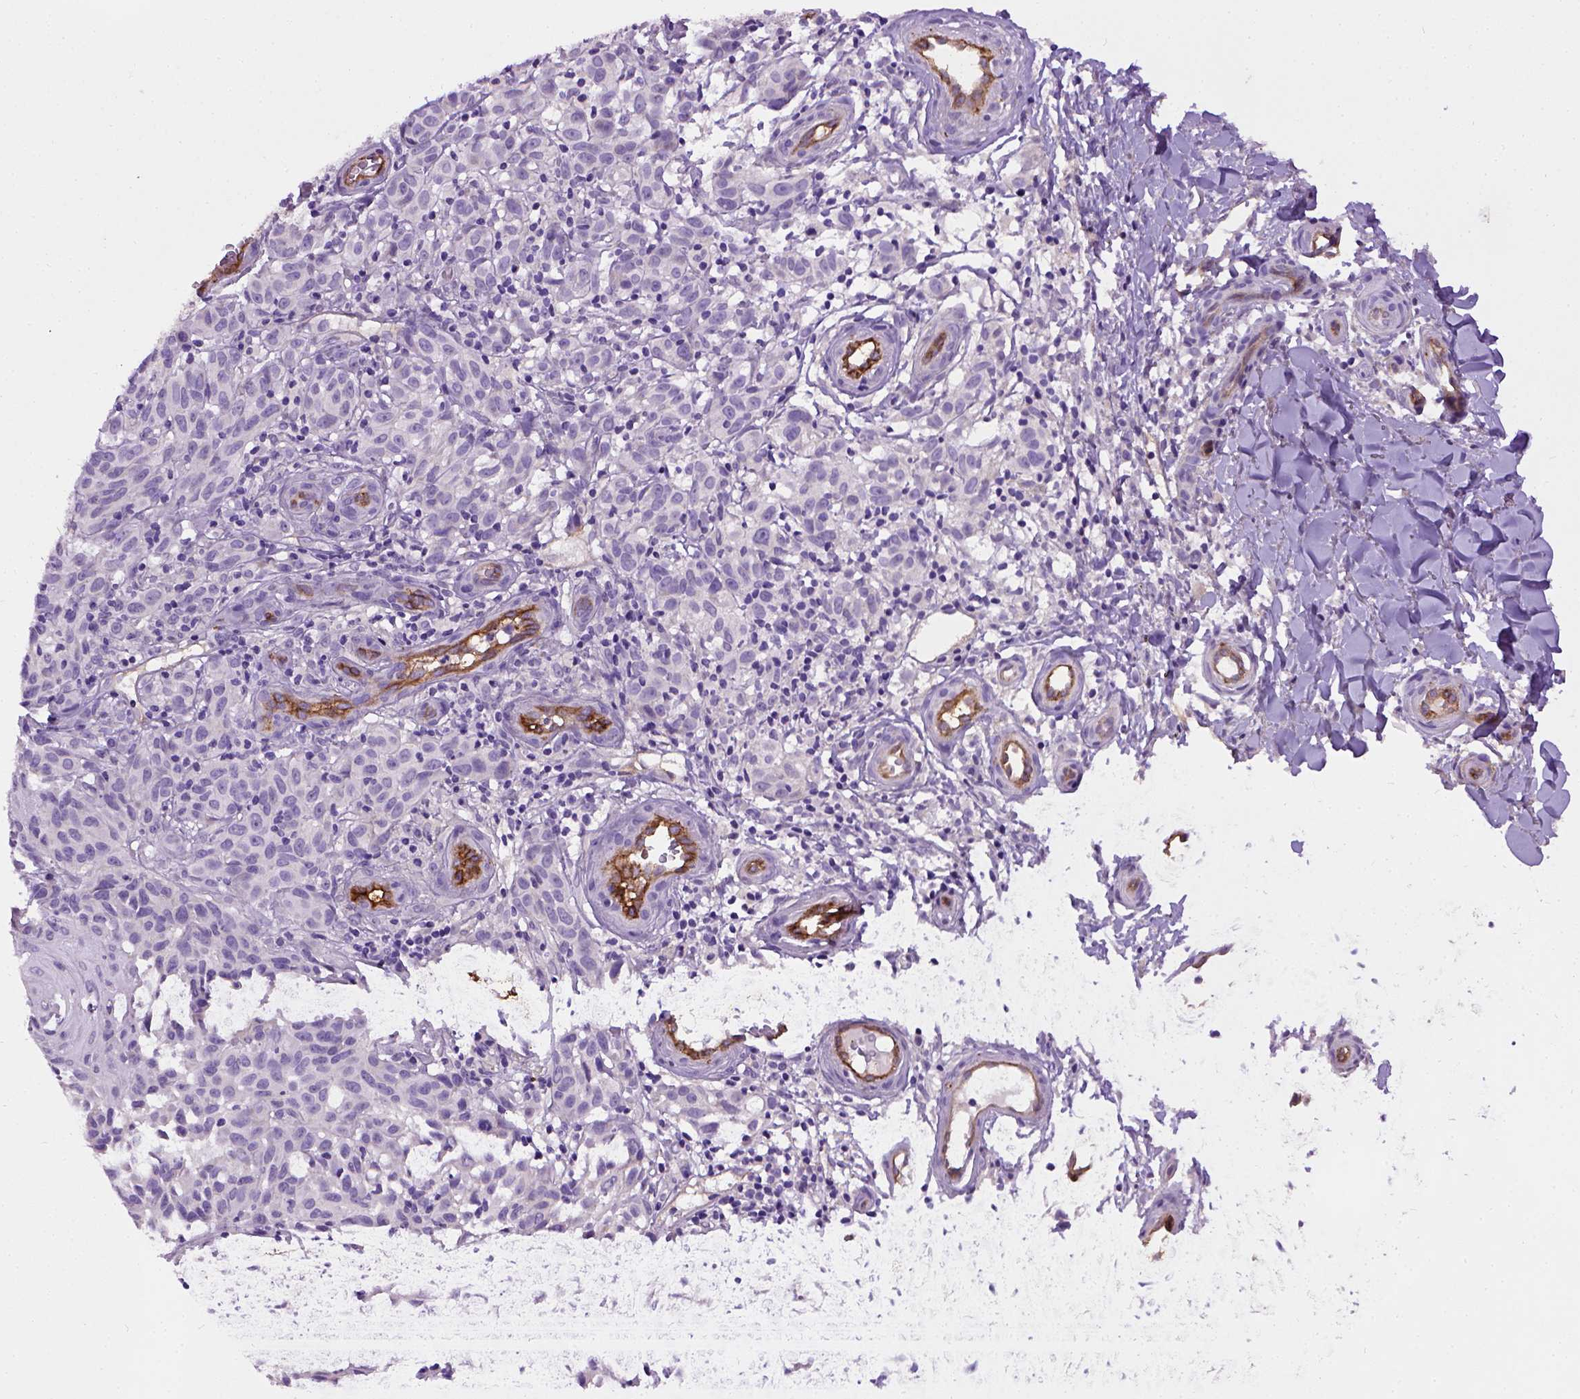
{"staining": {"intensity": "negative", "quantity": "none", "location": "none"}, "tissue": "melanoma", "cell_type": "Tumor cells", "image_type": "cancer", "snomed": [{"axis": "morphology", "description": "Malignant melanoma, NOS"}, {"axis": "topography", "description": "Skin"}], "caption": "Melanoma stained for a protein using immunohistochemistry (IHC) demonstrates no expression tumor cells.", "gene": "ENG", "patient": {"sex": "female", "age": 53}}